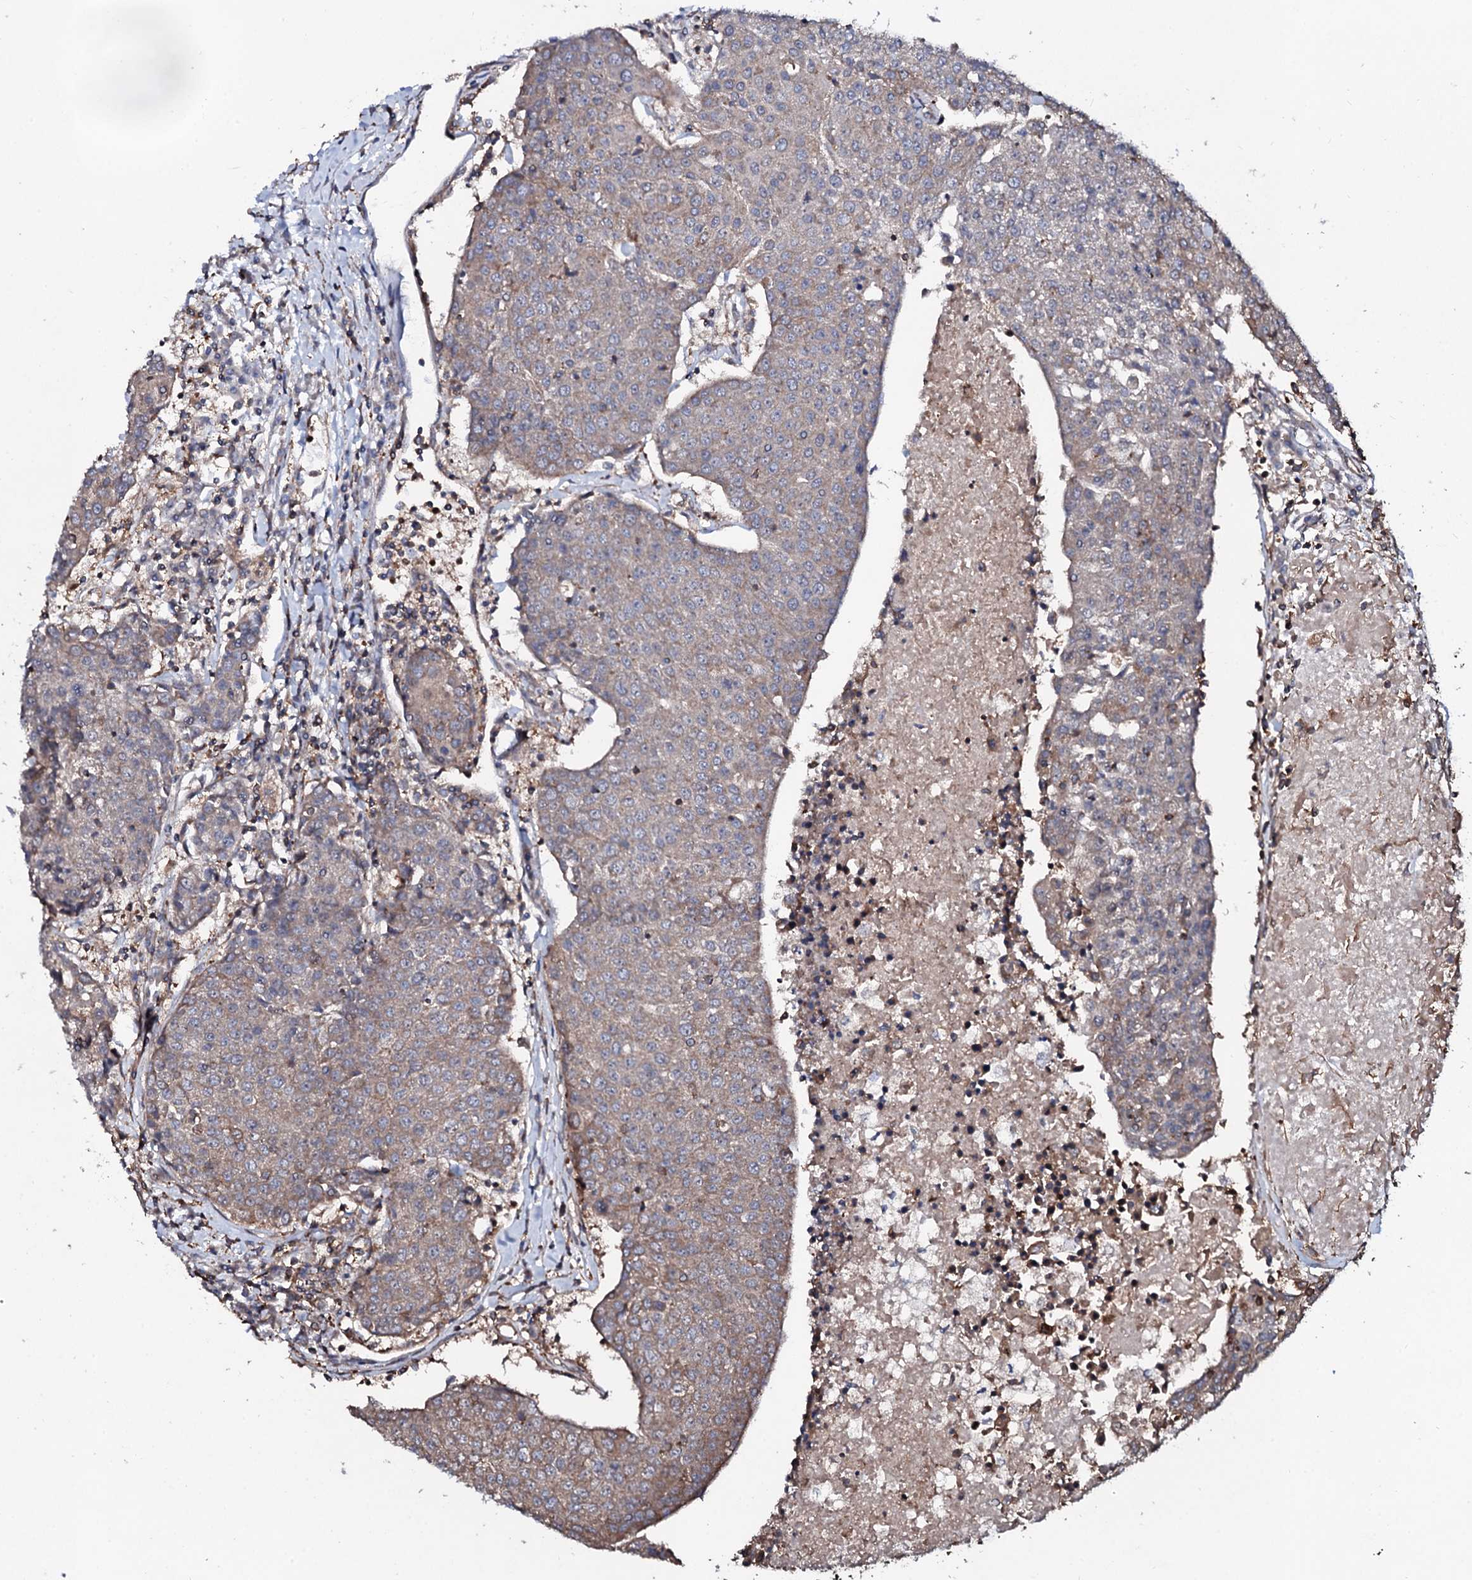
{"staining": {"intensity": "weak", "quantity": ">75%", "location": "cytoplasmic/membranous"}, "tissue": "urothelial cancer", "cell_type": "Tumor cells", "image_type": "cancer", "snomed": [{"axis": "morphology", "description": "Urothelial carcinoma, High grade"}, {"axis": "topography", "description": "Urinary bladder"}], "caption": "Immunohistochemical staining of human urothelial carcinoma (high-grade) displays weak cytoplasmic/membranous protein staining in approximately >75% of tumor cells.", "gene": "COG6", "patient": {"sex": "female", "age": 85}}